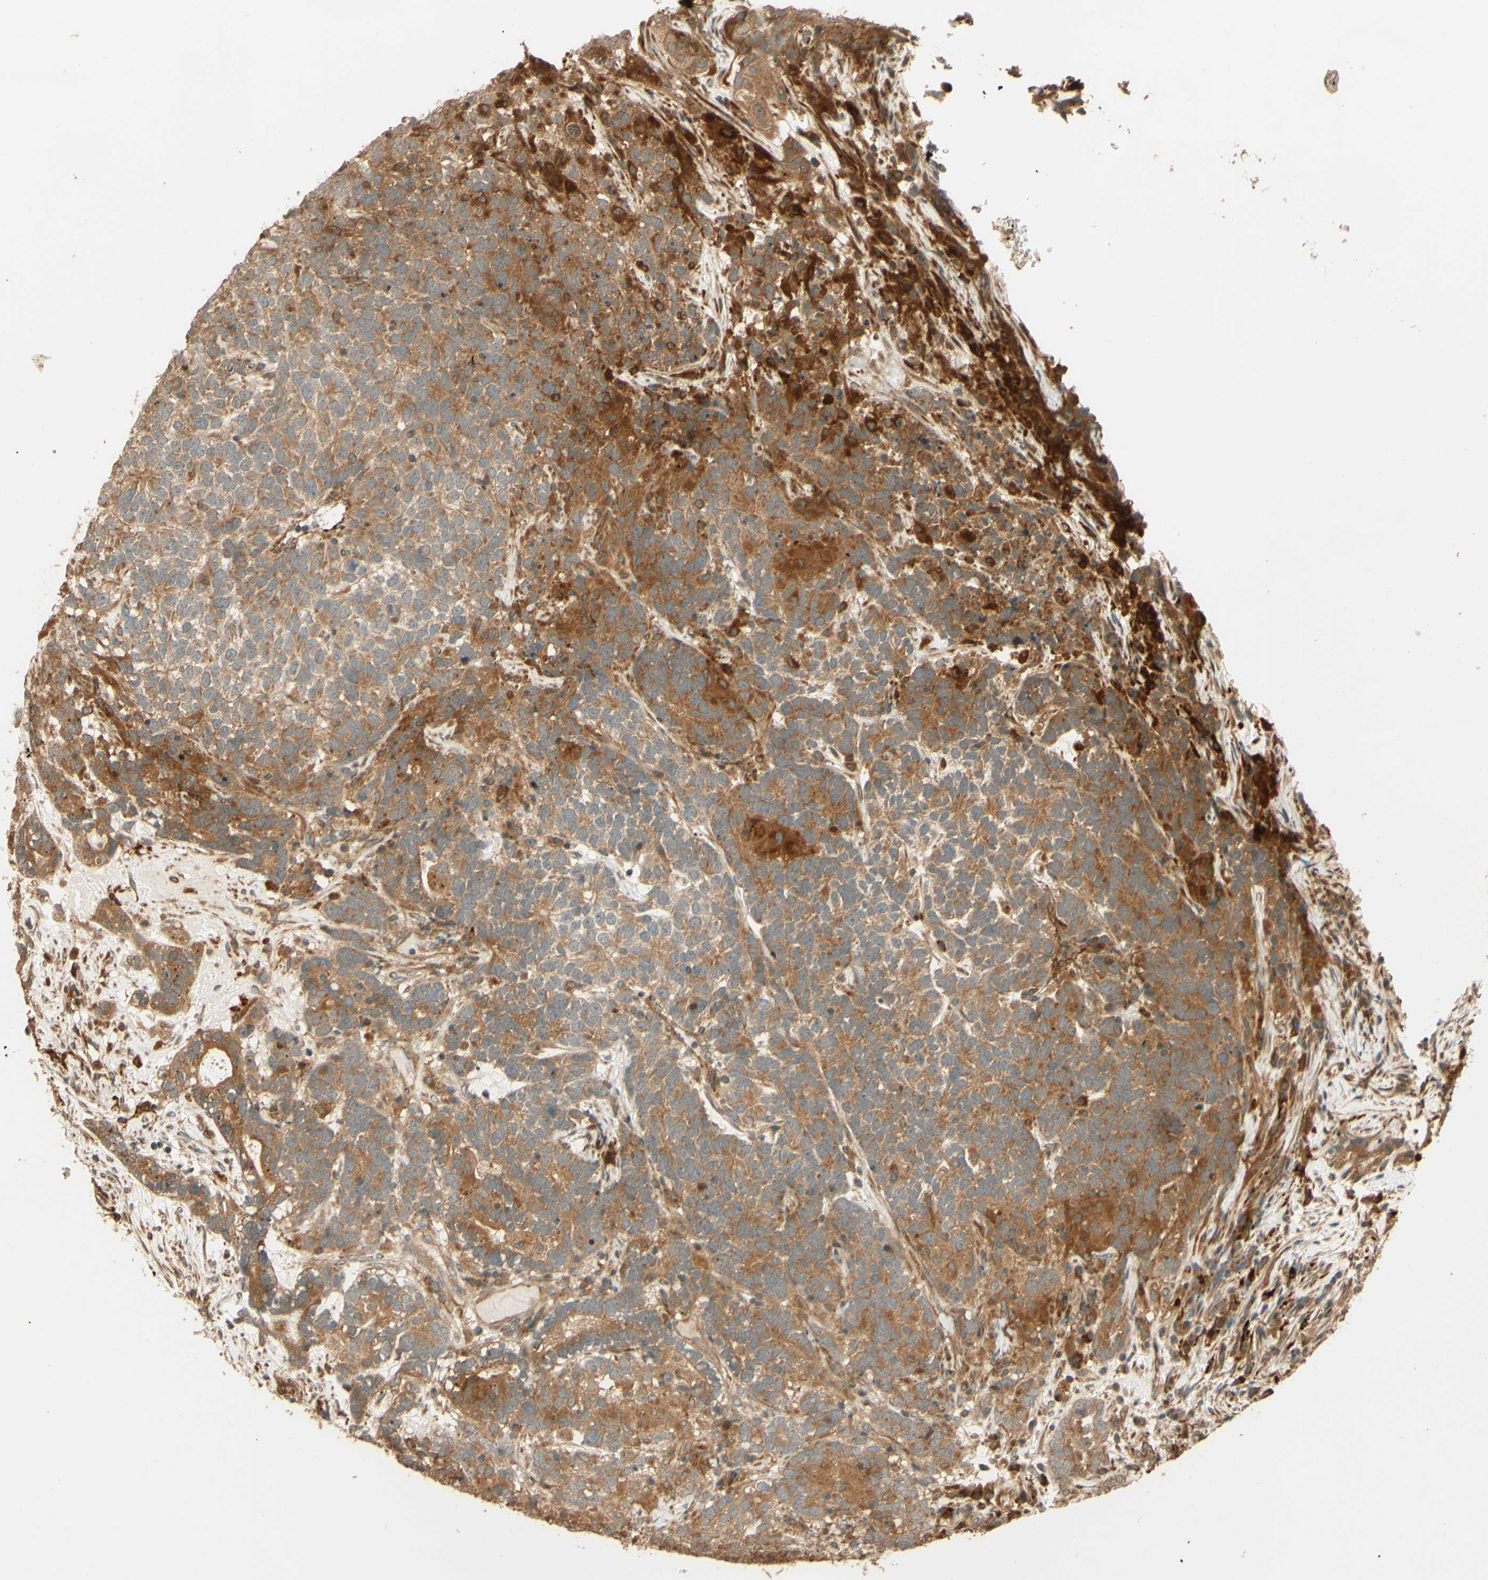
{"staining": {"intensity": "moderate", "quantity": ">75%", "location": "cytoplasmic/membranous"}, "tissue": "testis cancer", "cell_type": "Tumor cells", "image_type": "cancer", "snomed": [{"axis": "morphology", "description": "Carcinoma, Embryonal, NOS"}, {"axis": "topography", "description": "Testis"}], "caption": "IHC of testis embryonal carcinoma displays medium levels of moderate cytoplasmic/membranous expression in about >75% of tumor cells.", "gene": "RNF19A", "patient": {"sex": "male", "age": 26}}